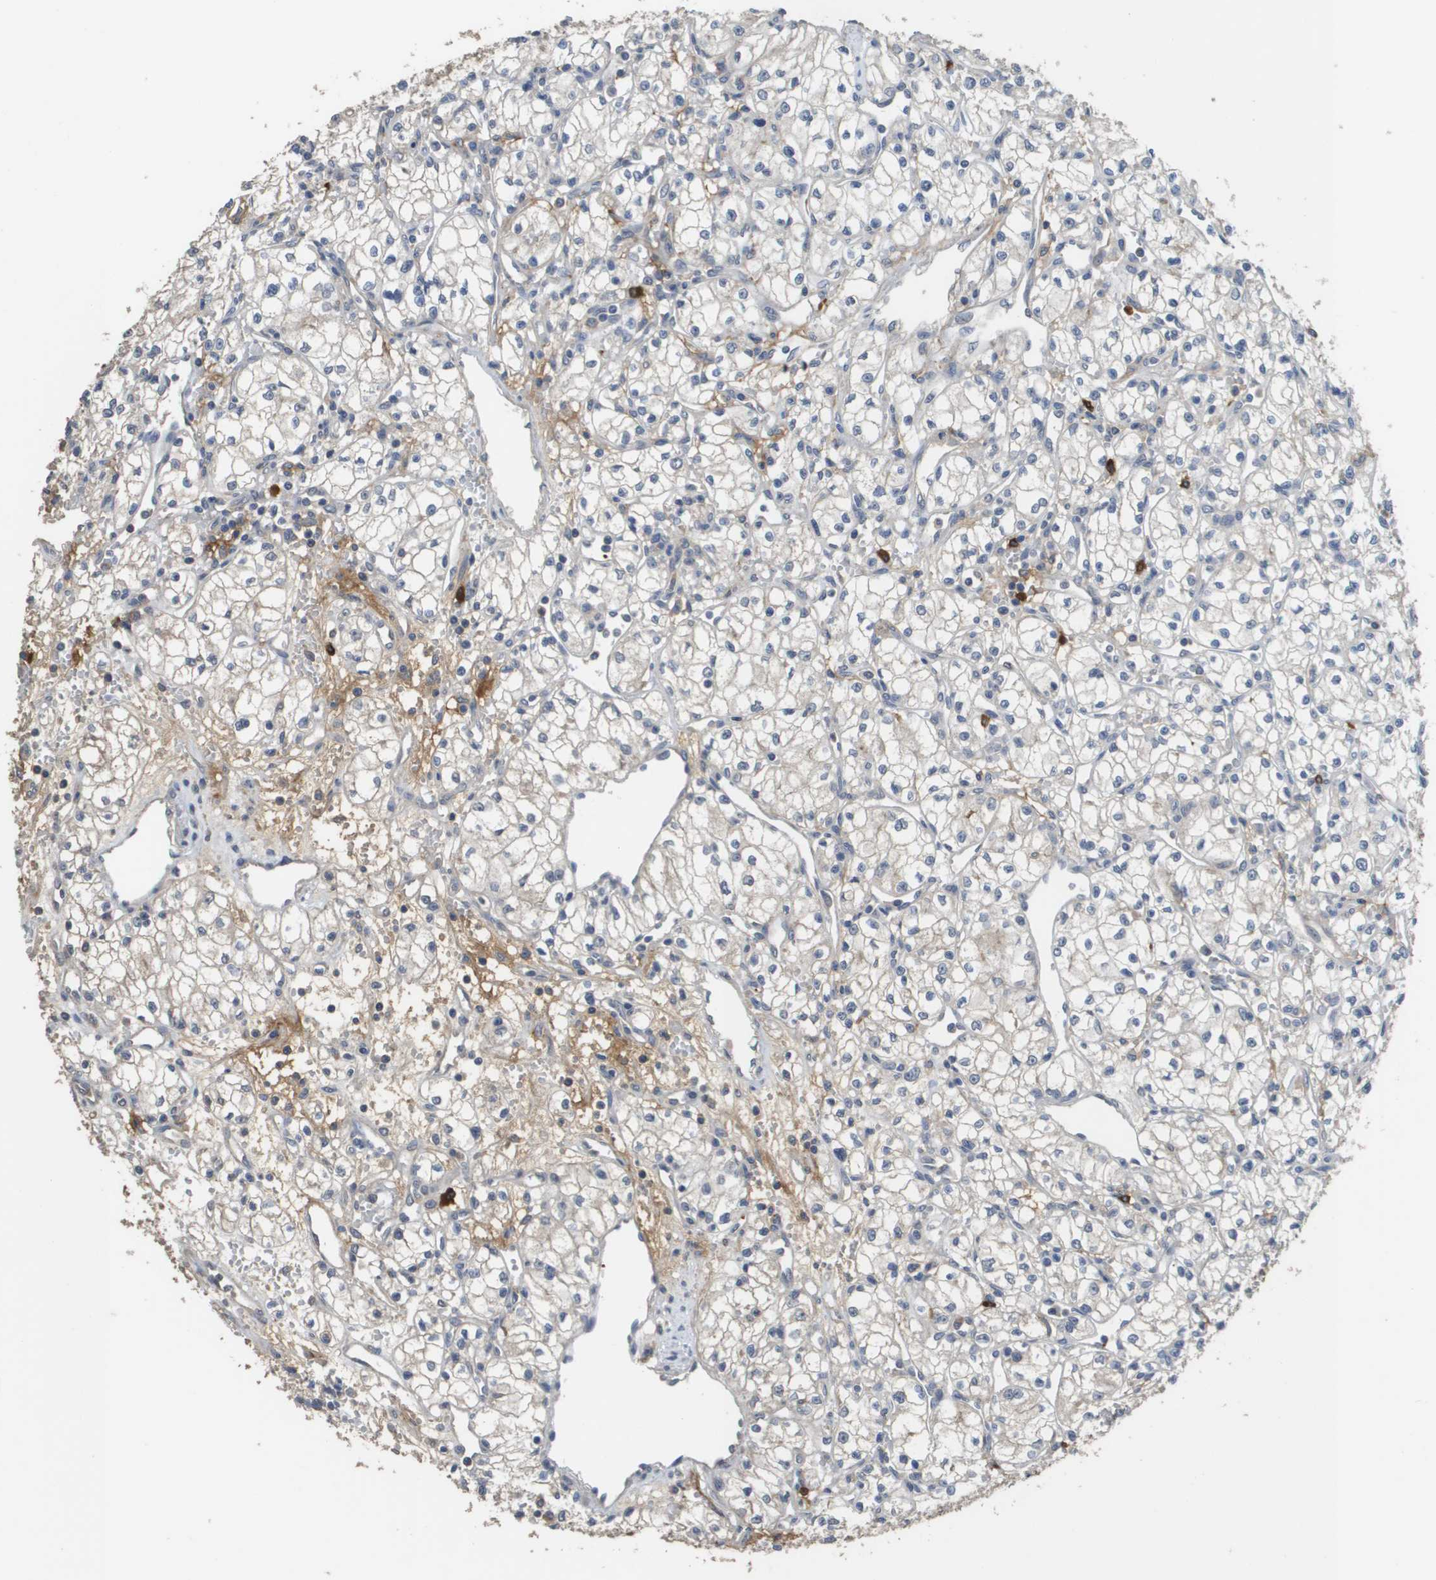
{"staining": {"intensity": "weak", "quantity": "<25%", "location": "cytoplasmic/membranous"}, "tissue": "renal cancer", "cell_type": "Tumor cells", "image_type": "cancer", "snomed": [{"axis": "morphology", "description": "Normal tissue, NOS"}, {"axis": "morphology", "description": "Adenocarcinoma, NOS"}, {"axis": "topography", "description": "Kidney"}], "caption": "This is an immunohistochemistry image of human renal adenocarcinoma. There is no staining in tumor cells.", "gene": "RAB27B", "patient": {"sex": "male", "age": 59}}